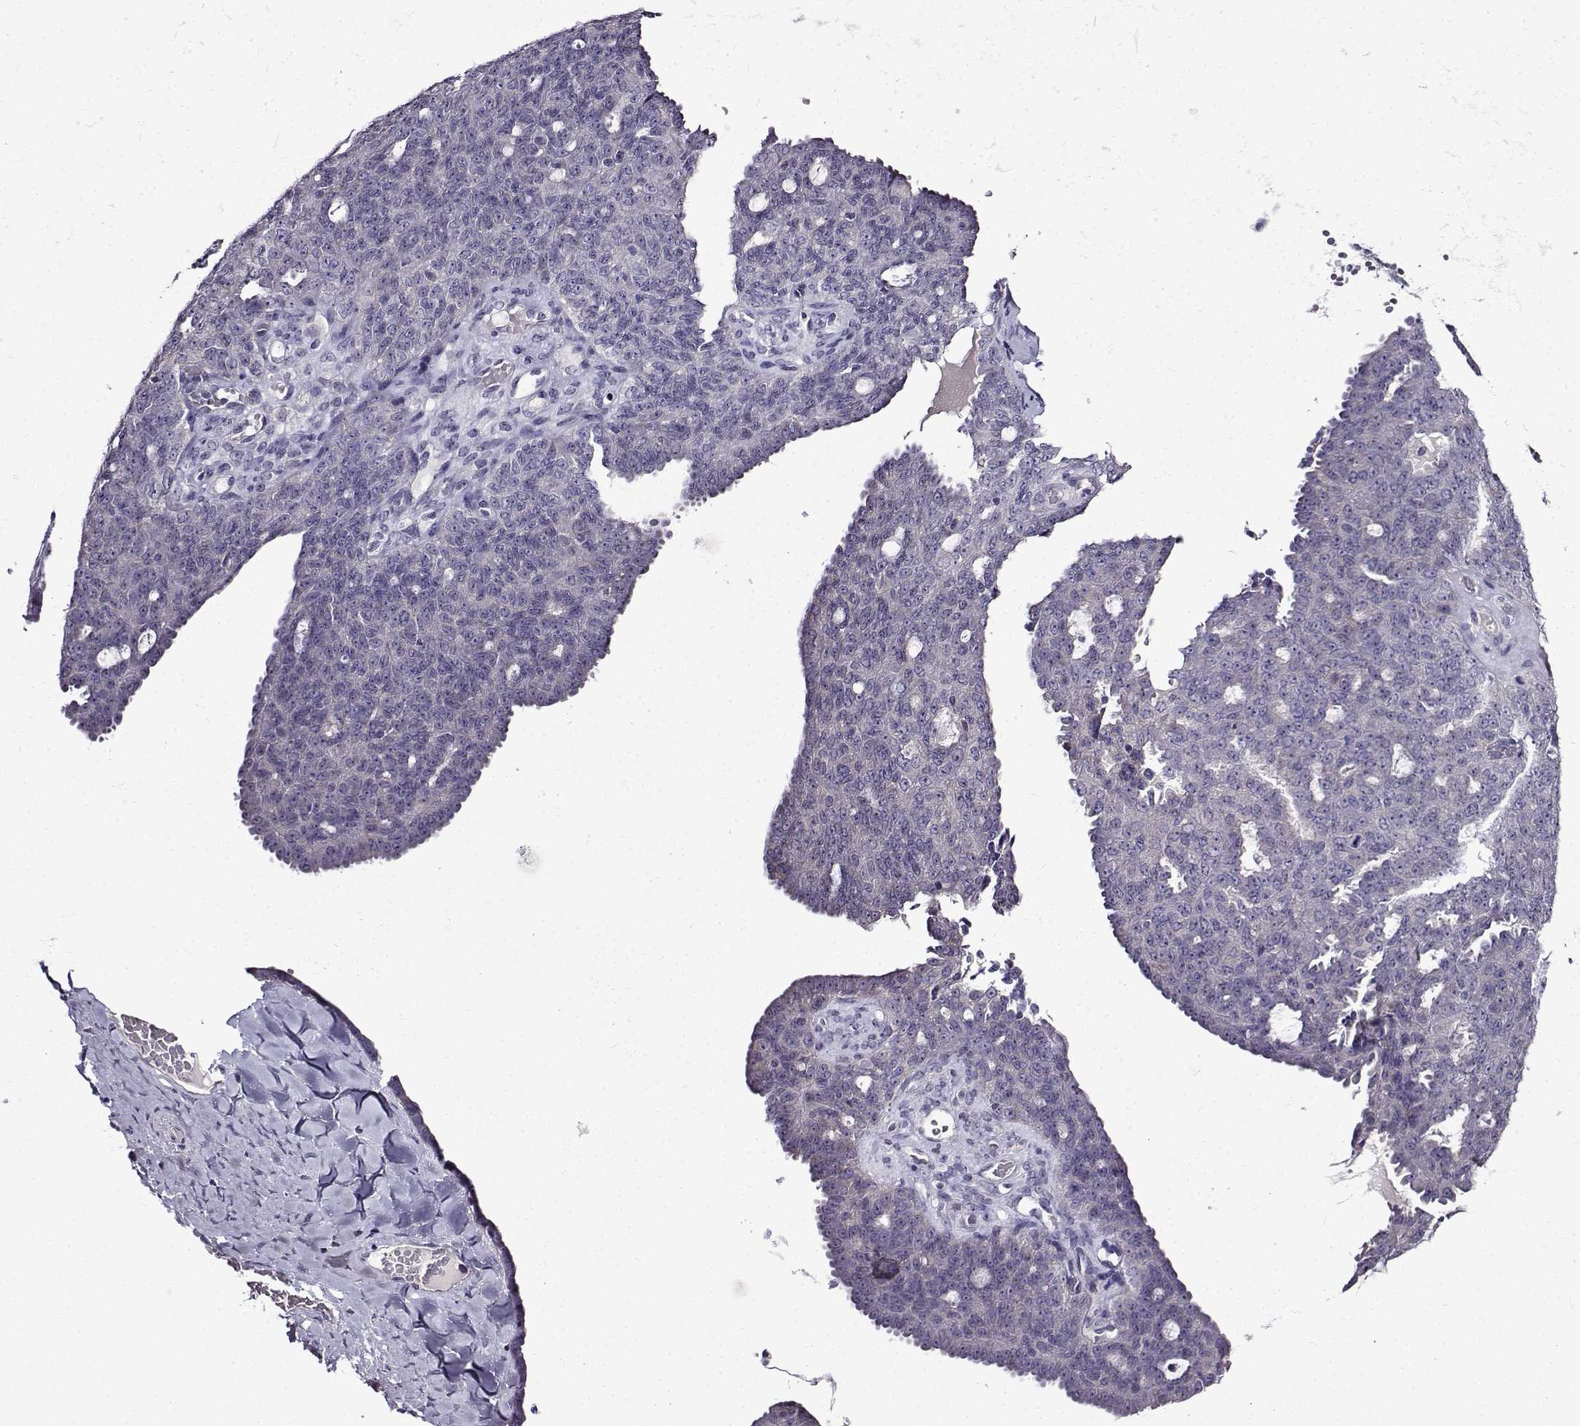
{"staining": {"intensity": "negative", "quantity": "none", "location": "none"}, "tissue": "ovarian cancer", "cell_type": "Tumor cells", "image_type": "cancer", "snomed": [{"axis": "morphology", "description": "Cystadenocarcinoma, serous, NOS"}, {"axis": "topography", "description": "Ovary"}], "caption": "Ovarian cancer was stained to show a protein in brown. There is no significant staining in tumor cells.", "gene": "TMEM266", "patient": {"sex": "female", "age": 71}}